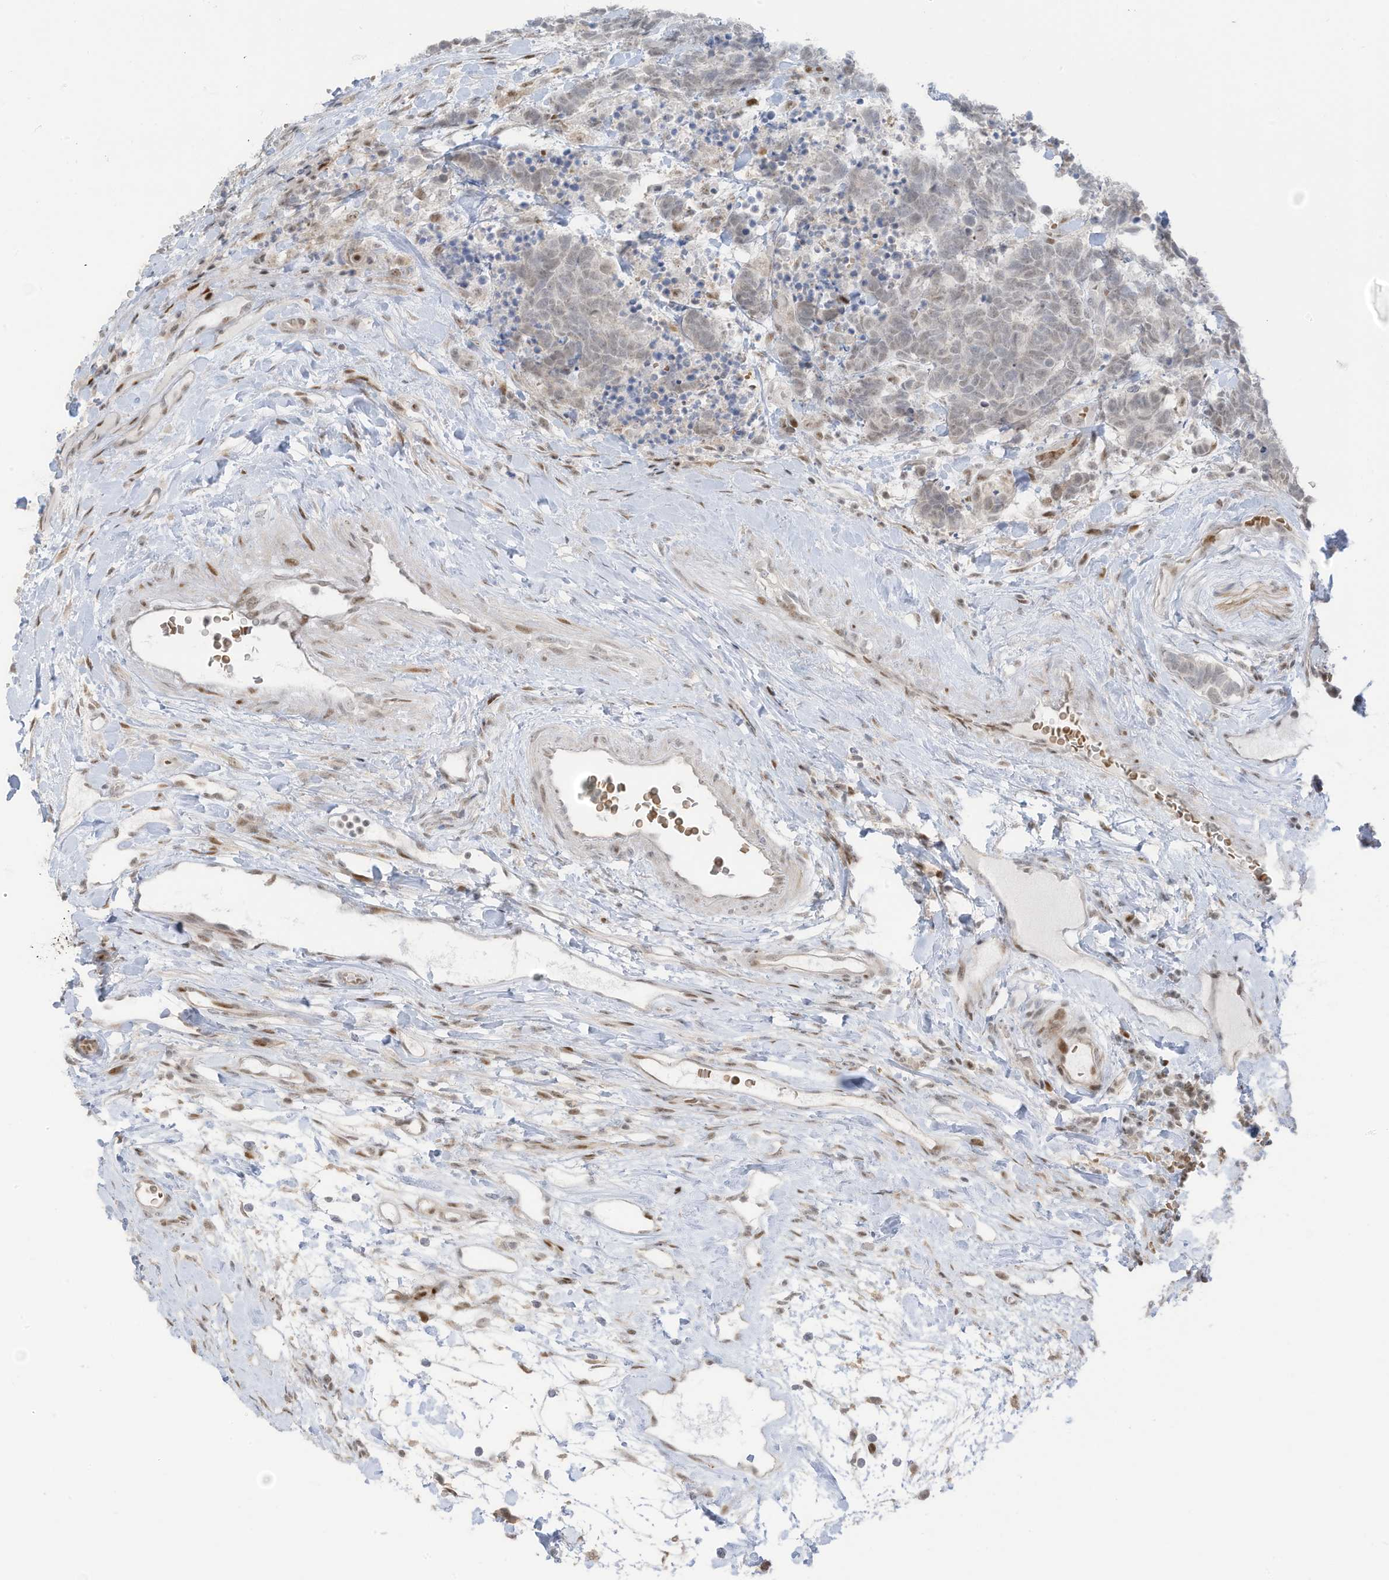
{"staining": {"intensity": "negative", "quantity": "none", "location": "none"}, "tissue": "carcinoid", "cell_type": "Tumor cells", "image_type": "cancer", "snomed": [{"axis": "morphology", "description": "Carcinoma, NOS"}, {"axis": "morphology", "description": "Carcinoid, malignant, NOS"}, {"axis": "topography", "description": "Urinary bladder"}], "caption": "This is a photomicrograph of immunohistochemistry staining of carcinoid, which shows no expression in tumor cells.", "gene": "ZCWPW2", "patient": {"sex": "male", "age": 57}}